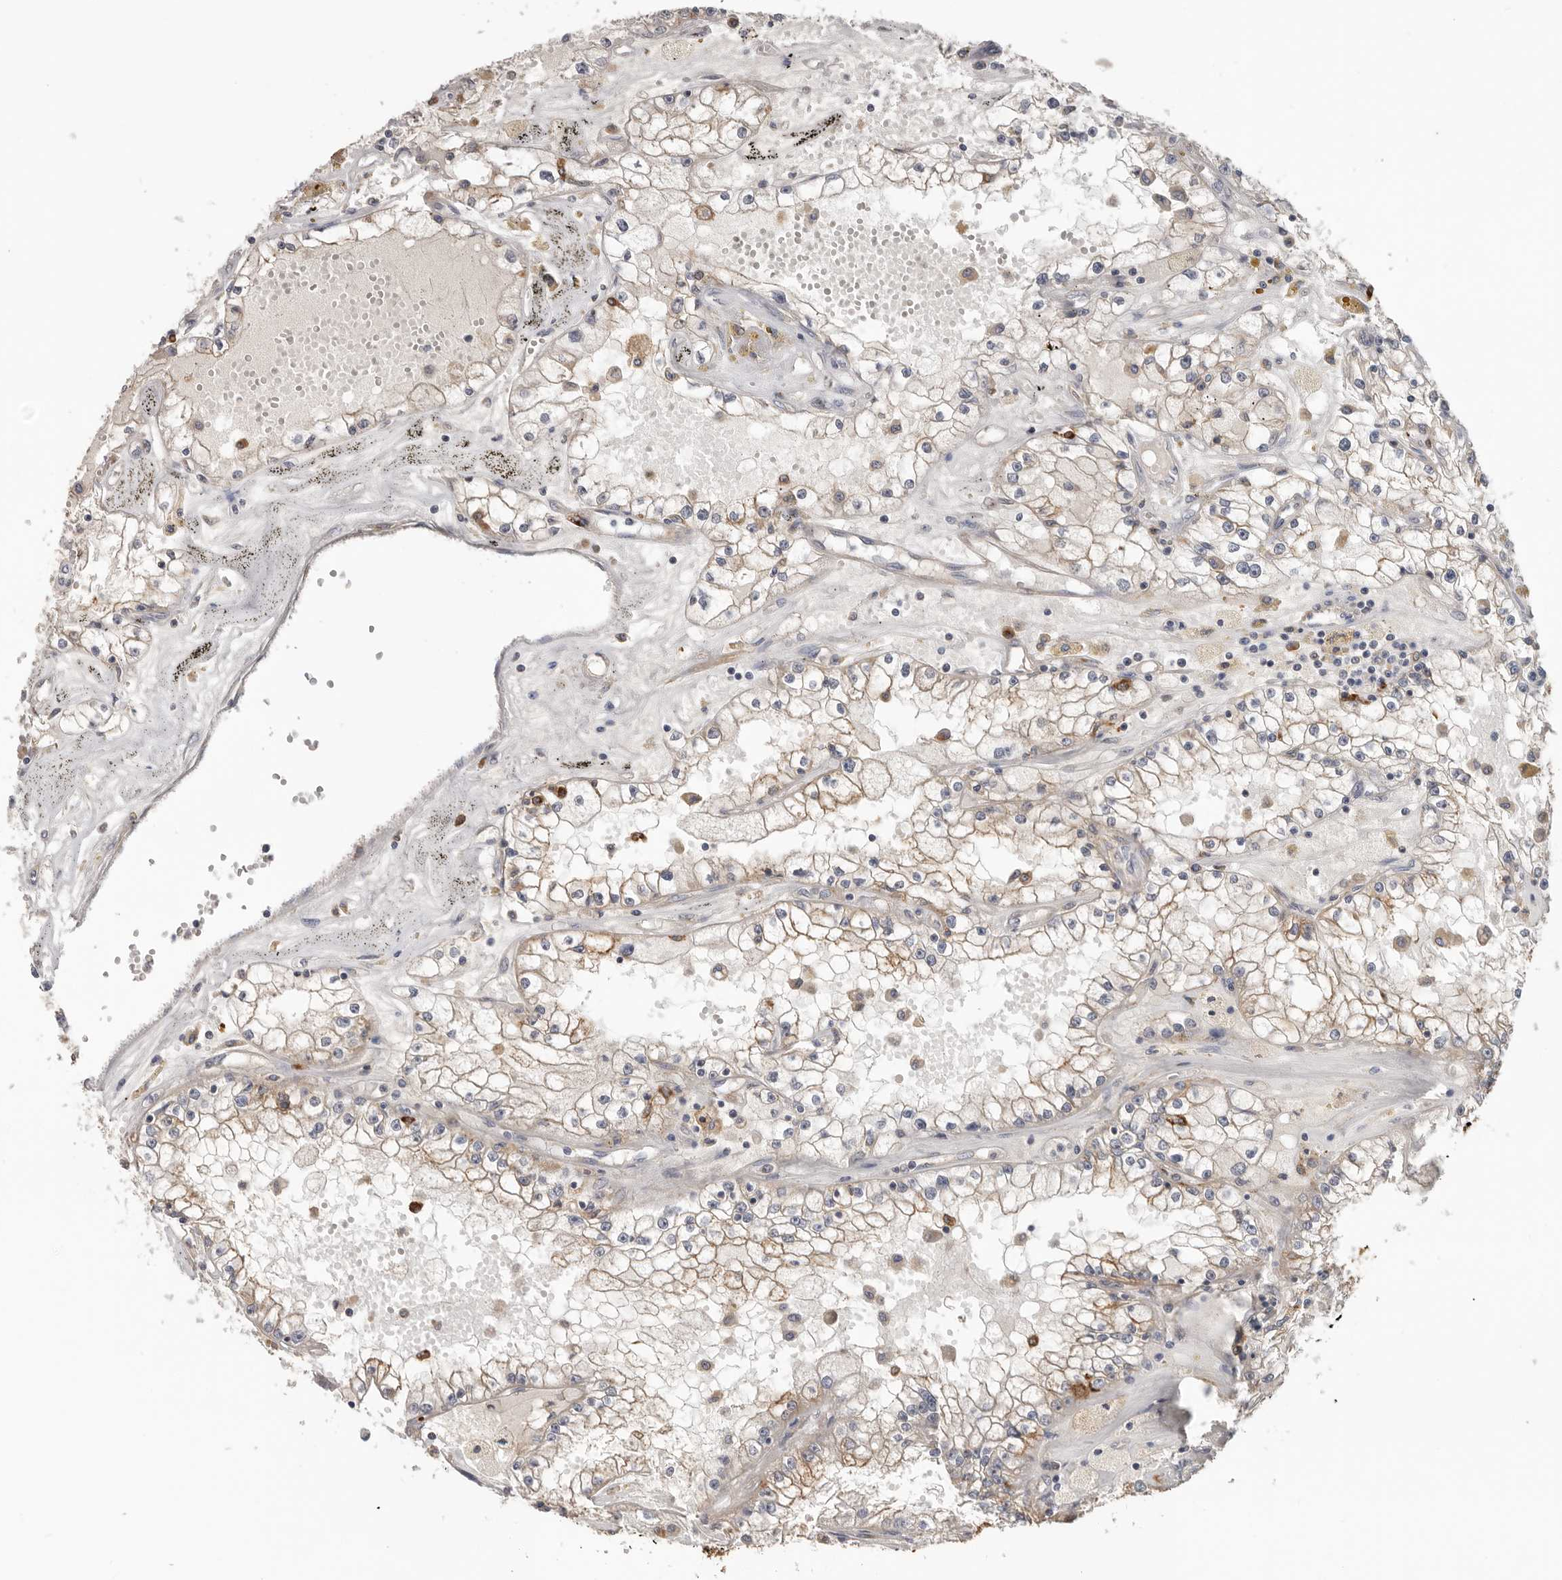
{"staining": {"intensity": "moderate", "quantity": ">75%", "location": "cytoplasmic/membranous"}, "tissue": "renal cancer", "cell_type": "Tumor cells", "image_type": "cancer", "snomed": [{"axis": "morphology", "description": "Adenocarcinoma, NOS"}, {"axis": "topography", "description": "Kidney"}], "caption": "The micrograph demonstrates immunohistochemical staining of renal cancer. There is moderate cytoplasmic/membranous staining is appreciated in about >75% of tumor cells.", "gene": "TFRC", "patient": {"sex": "male", "age": 56}}